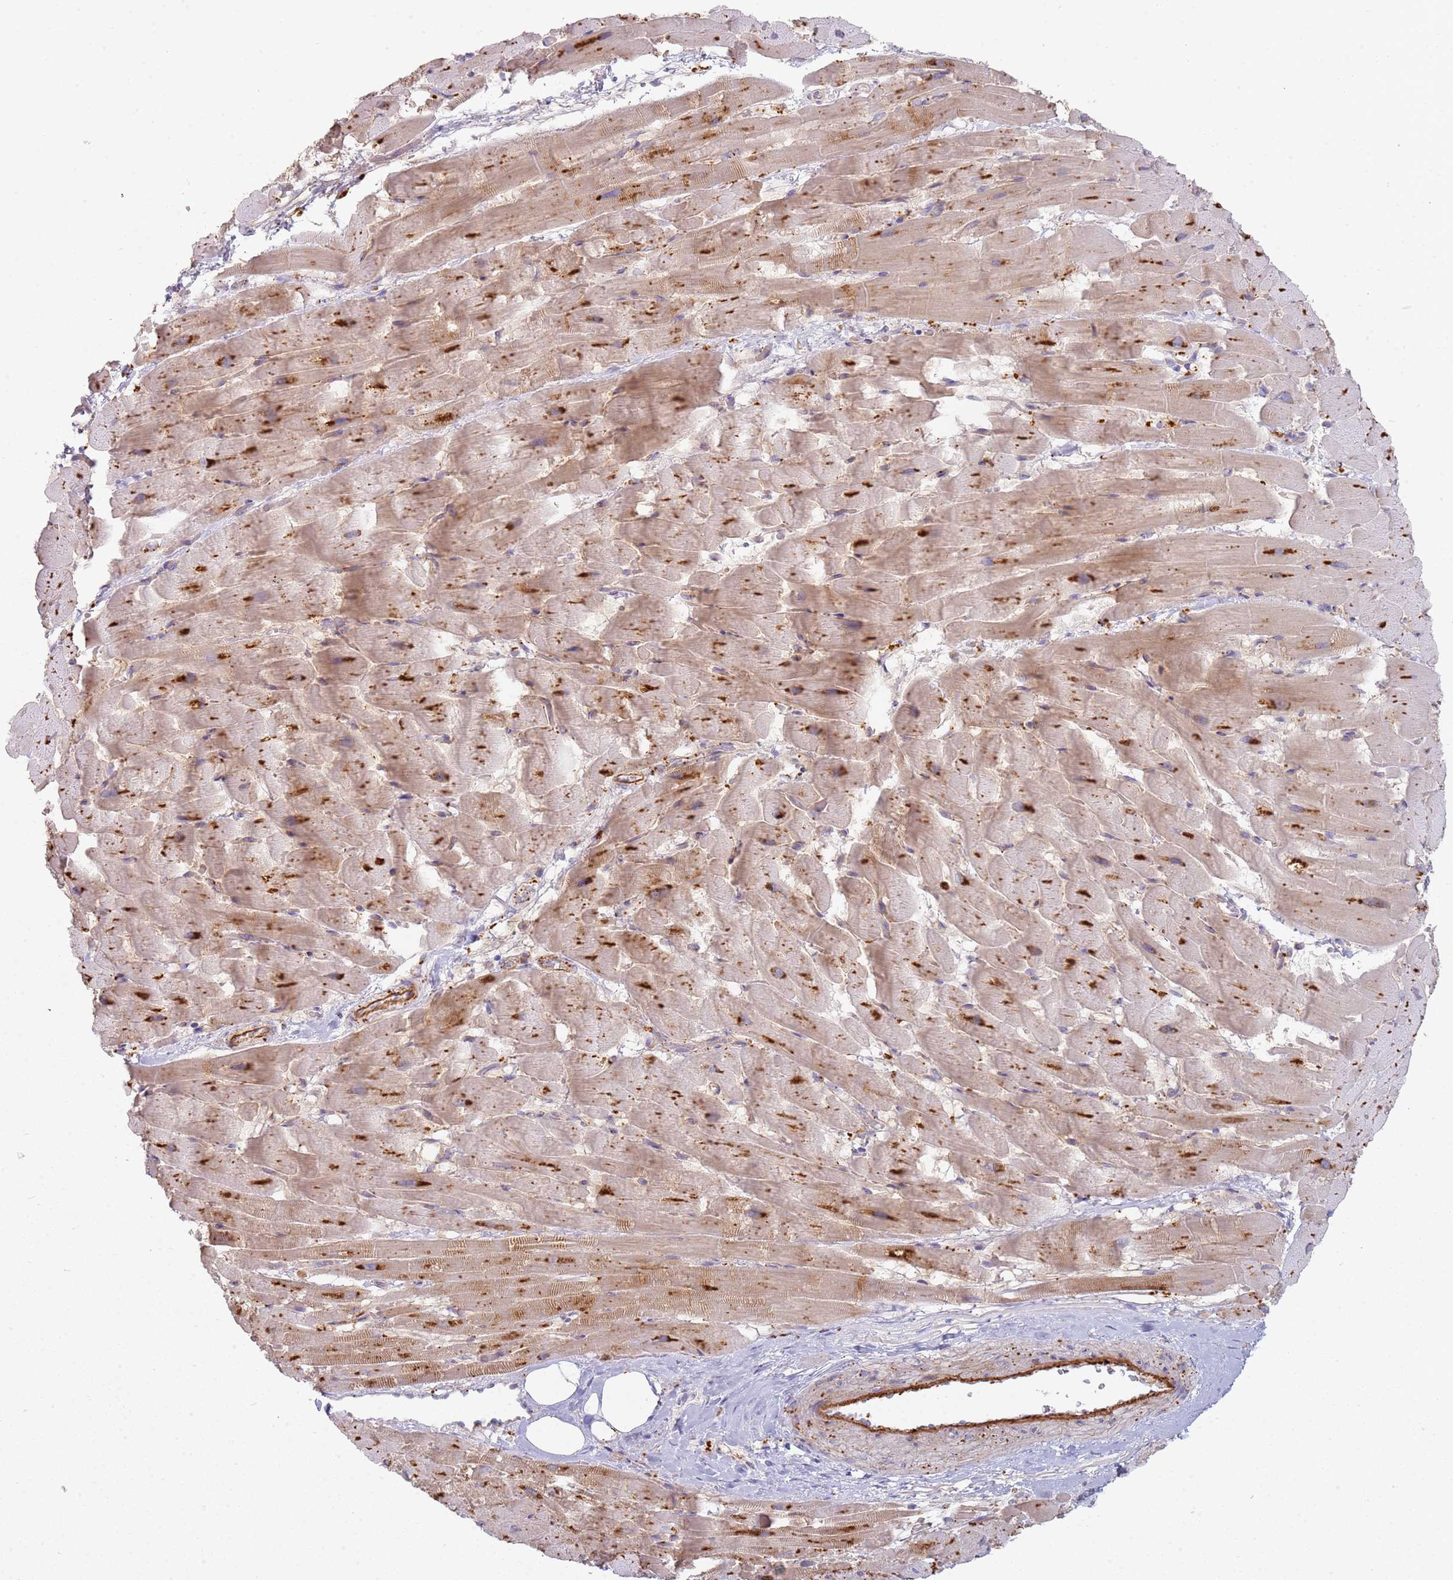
{"staining": {"intensity": "strong", "quantity": "25%-75%", "location": "cytoplasmic/membranous"}, "tissue": "heart muscle", "cell_type": "Cardiomyocytes", "image_type": "normal", "snomed": [{"axis": "morphology", "description": "Normal tissue, NOS"}, {"axis": "topography", "description": "Heart"}], "caption": "Immunohistochemistry histopathology image of unremarkable heart muscle stained for a protein (brown), which exhibits high levels of strong cytoplasmic/membranous expression in about 25%-75% of cardiomyocytes.", "gene": "TMEM229B", "patient": {"sex": "male", "age": 37}}